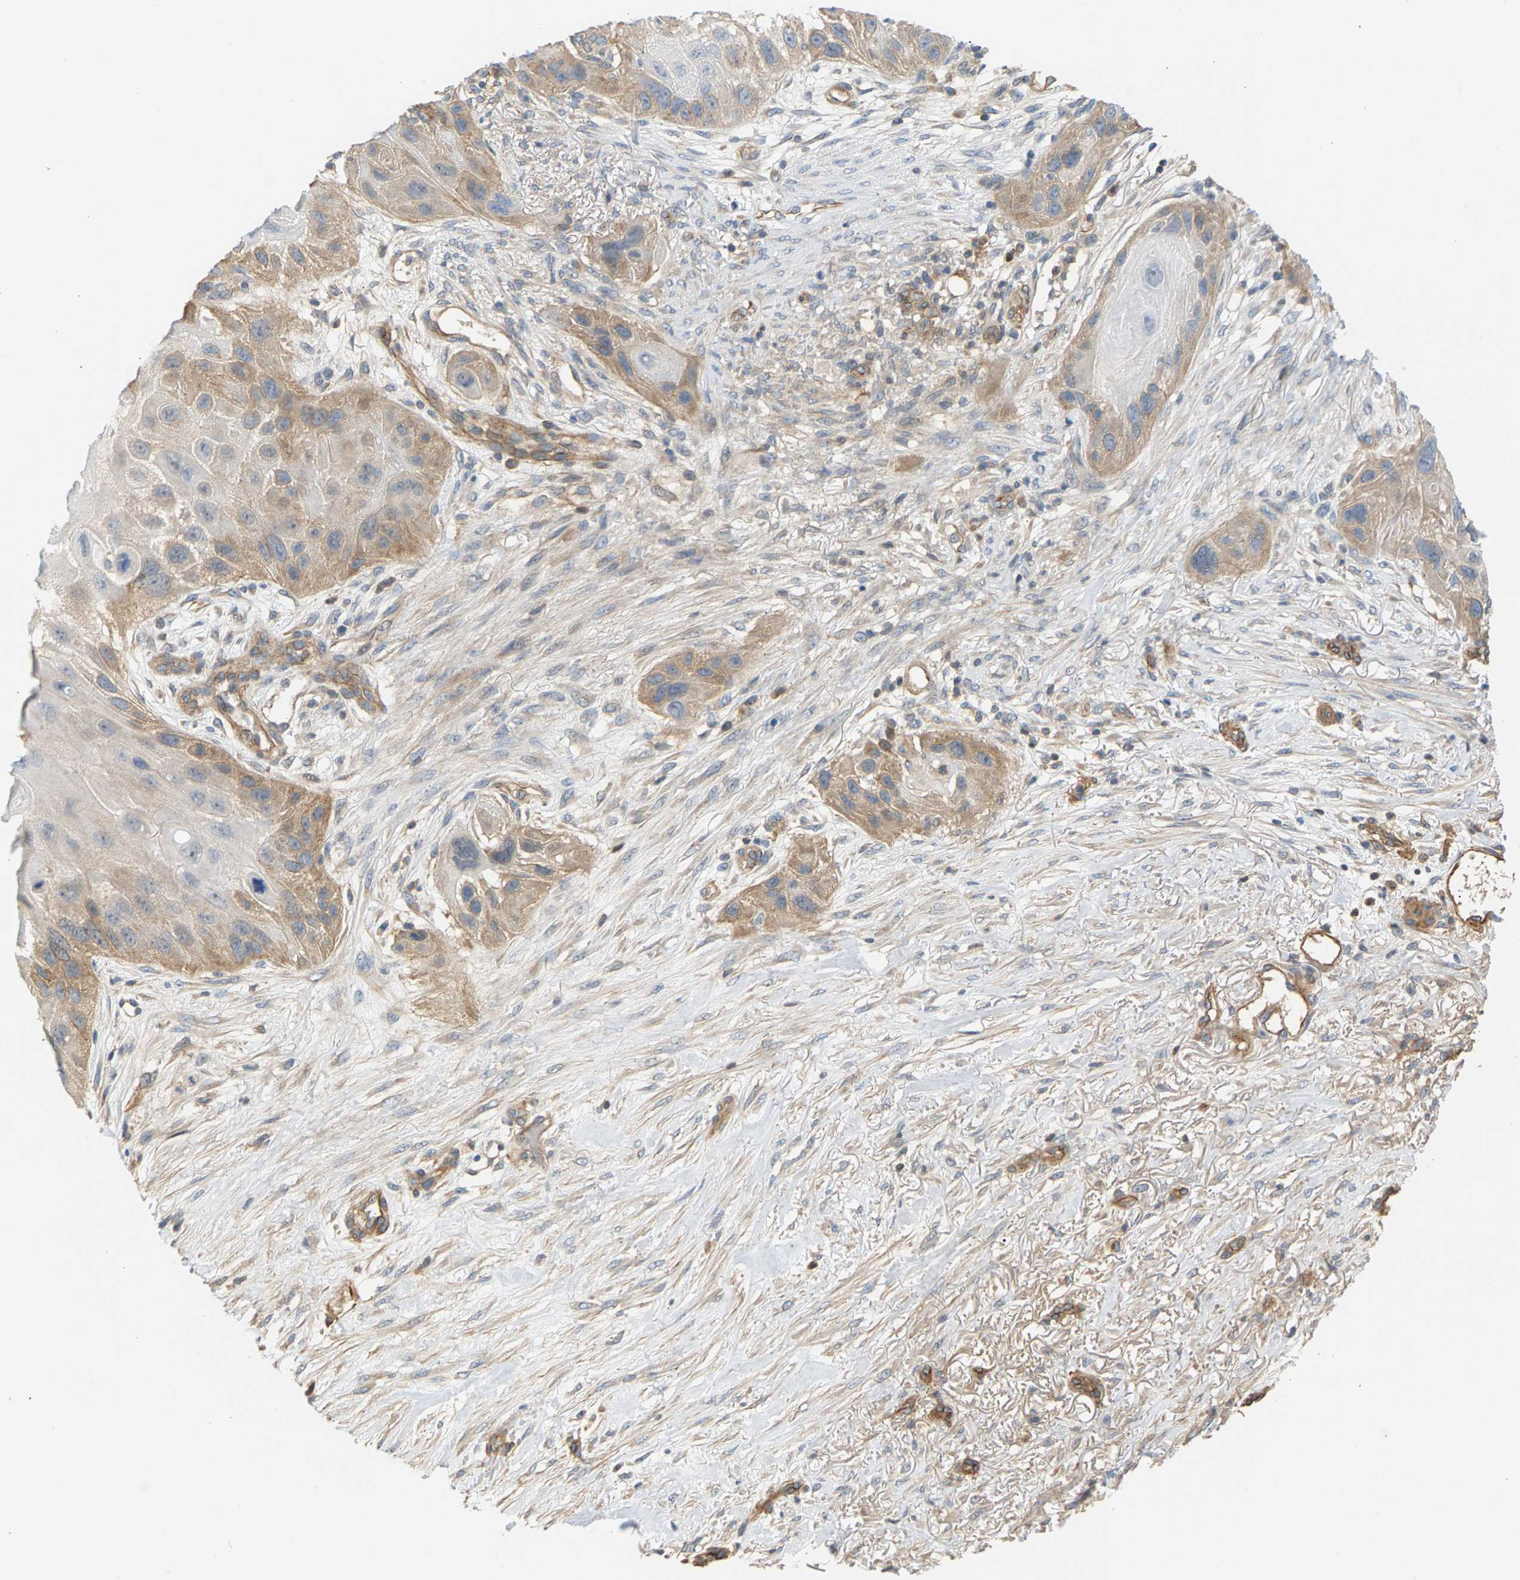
{"staining": {"intensity": "moderate", "quantity": "<25%", "location": "cytoplasmic/membranous"}, "tissue": "skin cancer", "cell_type": "Tumor cells", "image_type": "cancer", "snomed": [{"axis": "morphology", "description": "Squamous cell carcinoma, NOS"}, {"axis": "topography", "description": "Skin"}], "caption": "A low amount of moderate cytoplasmic/membranous positivity is appreciated in about <25% of tumor cells in skin squamous cell carcinoma tissue. (IHC, brightfield microscopy, high magnification).", "gene": "KRTAP27-1", "patient": {"sex": "female", "age": 77}}